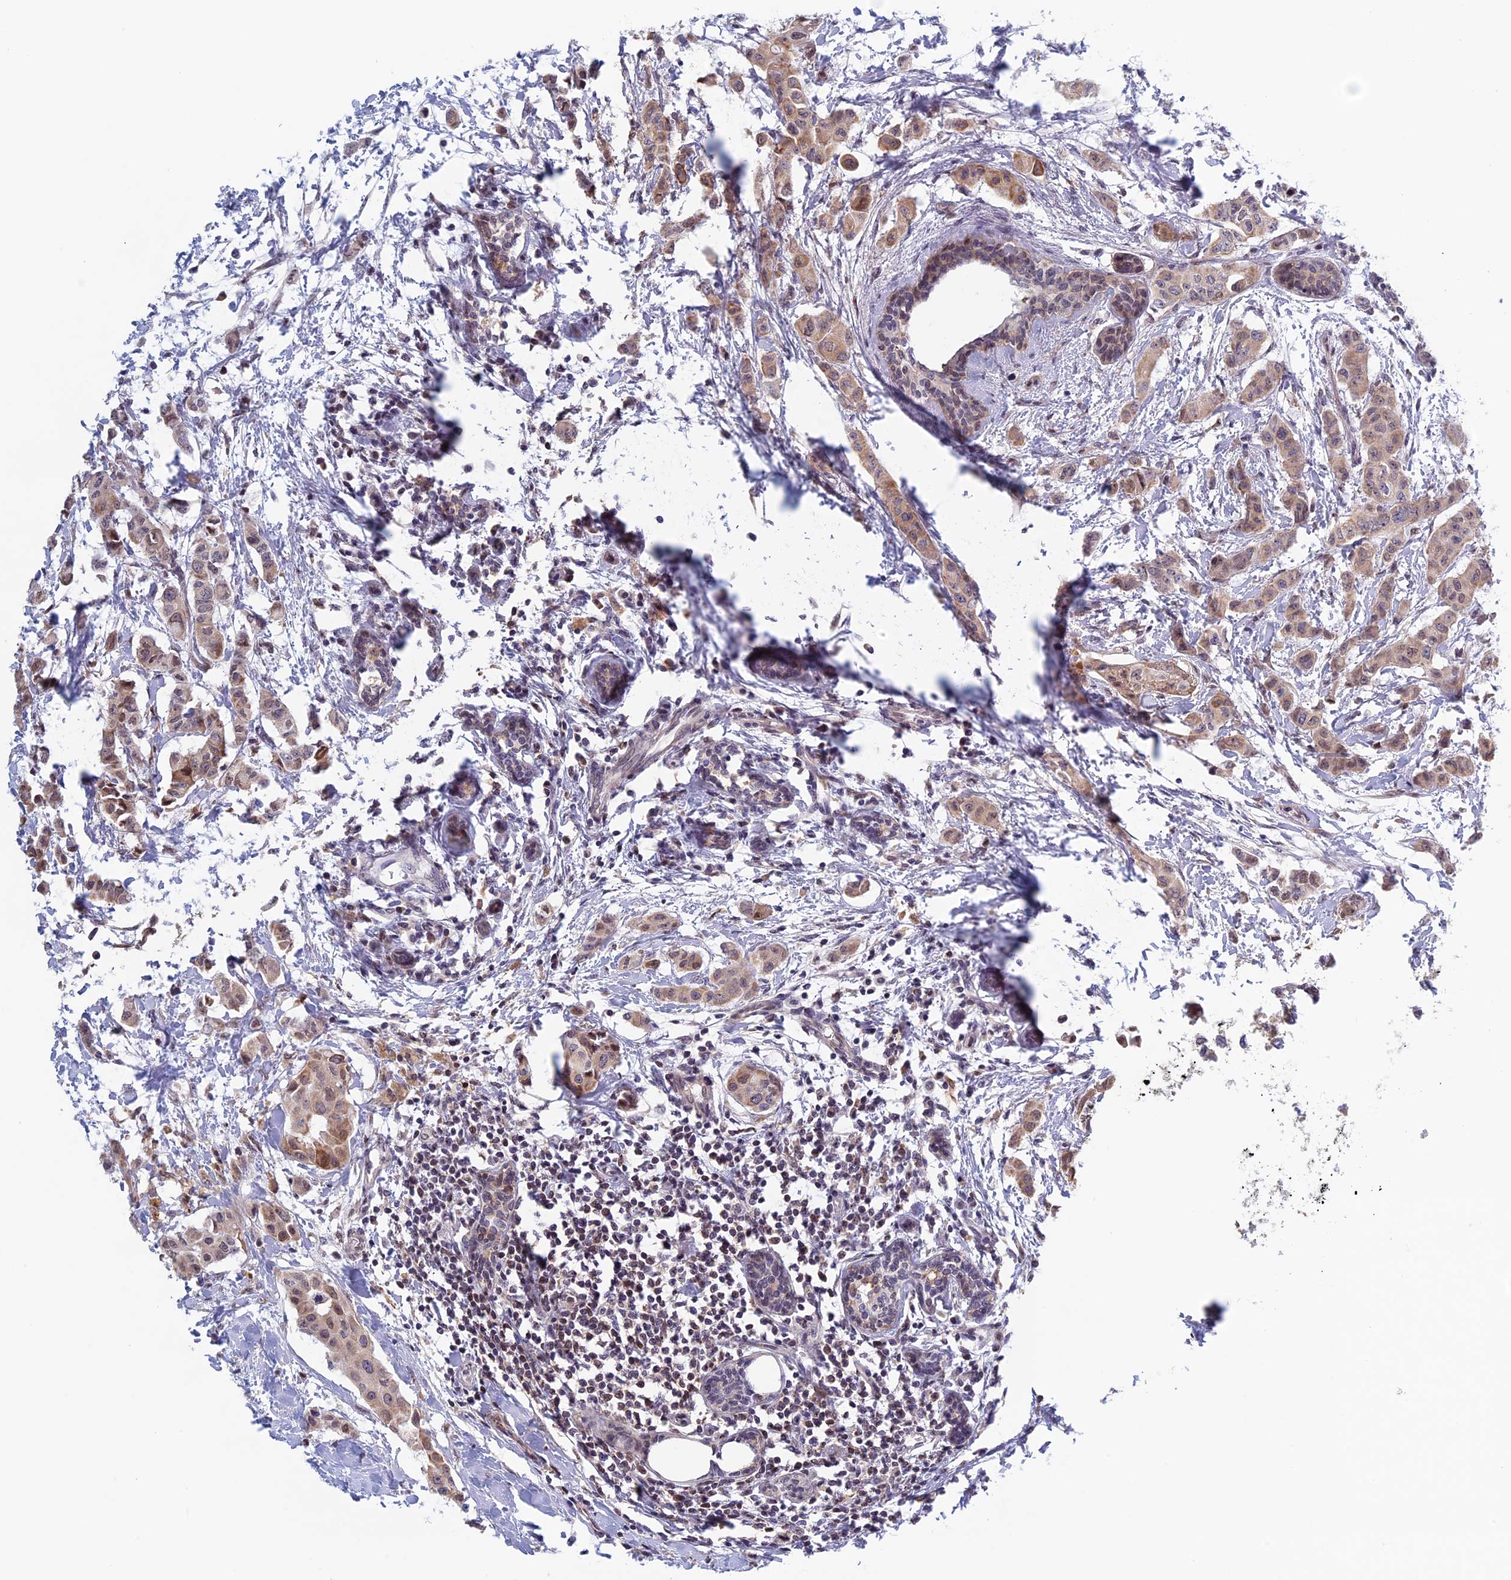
{"staining": {"intensity": "weak", "quantity": ">75%", "location": "cytoplasmic/membranous"}, "tissue": "breast cancer", "cell_type": "Tumor cells", "image_type": "cancer", "snomed": [{"axis": "morphology", "description": "Duct carcinoma"}, {"axis": "topography", "description": "Breast"}], "caption": "Approximately >75% of tumor cells in human breast cancer (infiltrating ductal carcinoma) exhibit weak cytoplasmic/membranous protein positivity as visualized by brown immunohistochemical staining.", "gene": "FADS1", "patient": {"sex": "female", "age": 40}}